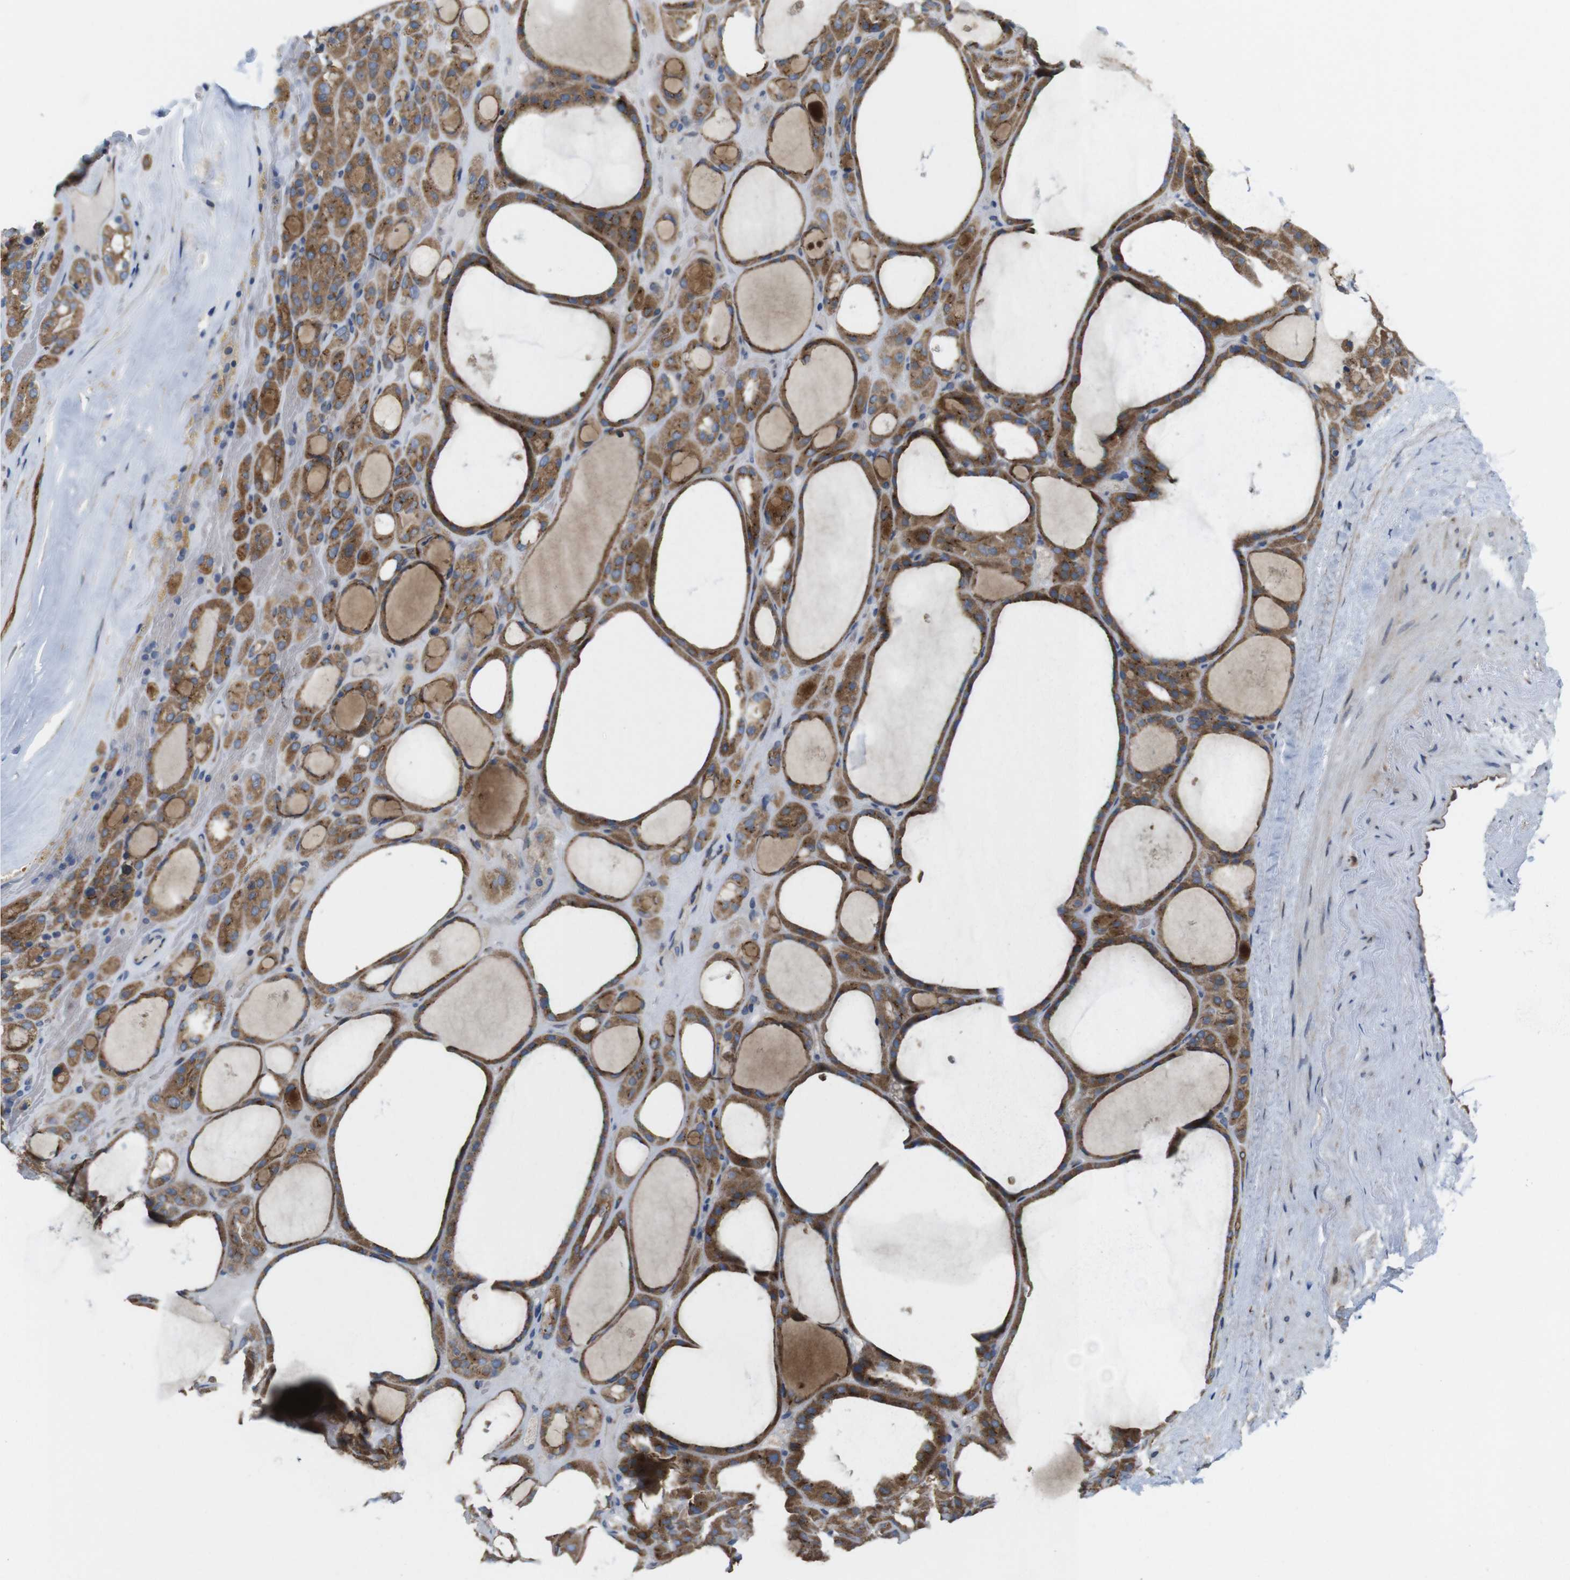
{"staining": {"intensity": "moderate", "quantity": ">75%", "location": "cytoplasmic/membranous"}, "tissue": "thyroid gland", "cell_type": "Glandular cells", "image_type": "normal", "snomed": [{"axis": "morphology", "description": "Normal tissue, NOS"}, {"axis": "morphology", "description": "Carcinoma, NOS"}, {"axis": "topography", "description": "Thyroid gland"}], "caption": "DAB (3,3'-diaminobenzidine) immunohistochemical staining of benign human thyroid gland exhibits moderate cytoplasmic/membranous protein expression in approximately >75% of glandular cells.", "gene": "EFCAB14", "patient": {"sex": "female", "age": 86}}